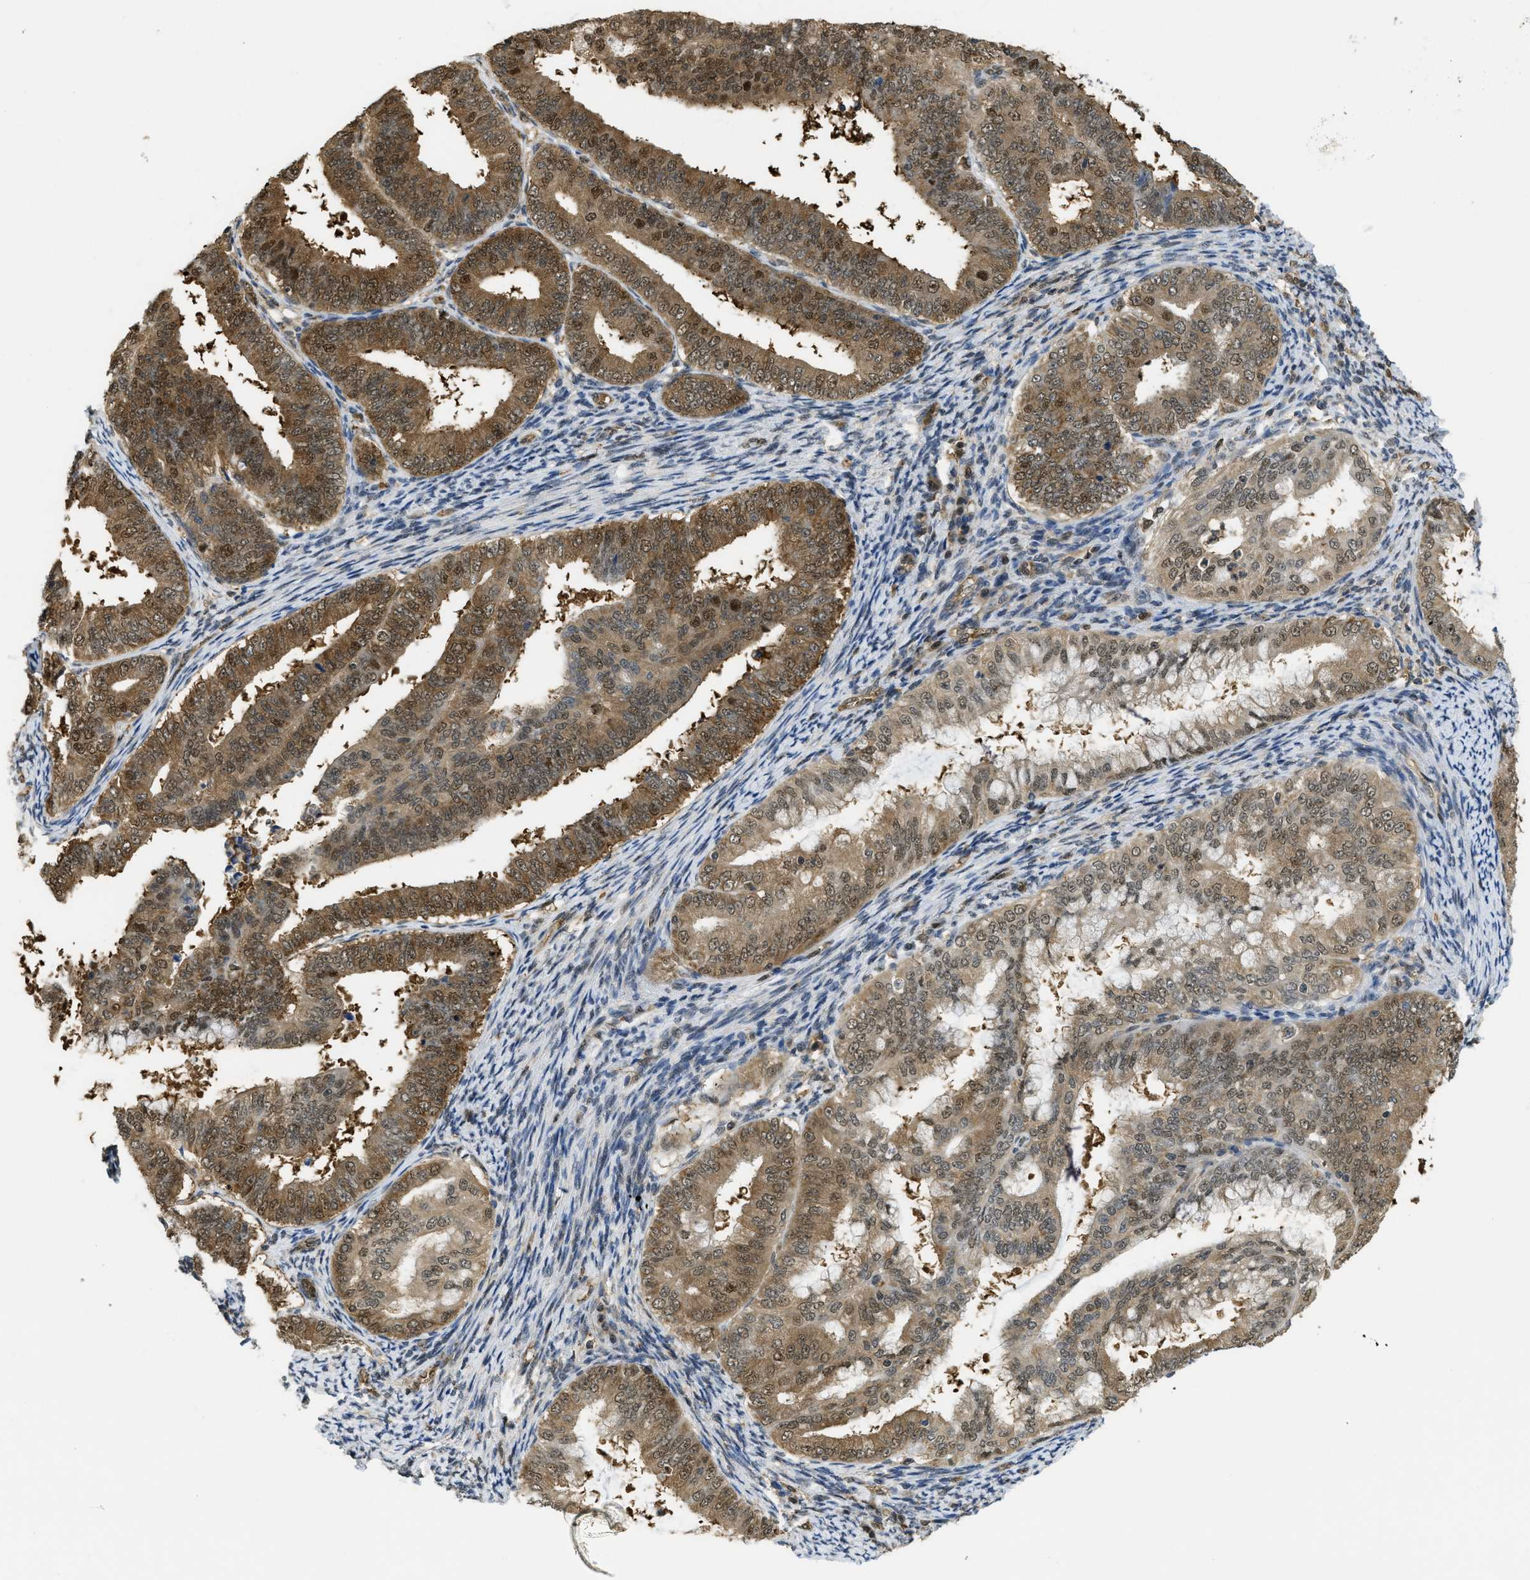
{"staining": {"intensity": "moderate", "quantity": ">75%", "location": "cytoplasmic/membranous,nuclear"}, "tissue": "endometrial cancer", "cell_type": "Tumor cells", "image_type": "cancer", "snomed": [{"axis": "morphology", "description": "Adenocarcinoma, NOS"}, {"axis": "topography", "description": "Endometrium"}], "caption": "Immunohistochemistry of endometrial adenocarcinoma demonstrates medium levels of moderate cytoplasmic/membranous and nuclear expression in about >75% of tumor cells.", "gene": "PSMC5", "patient": {"sex": "female", "age": 63}}